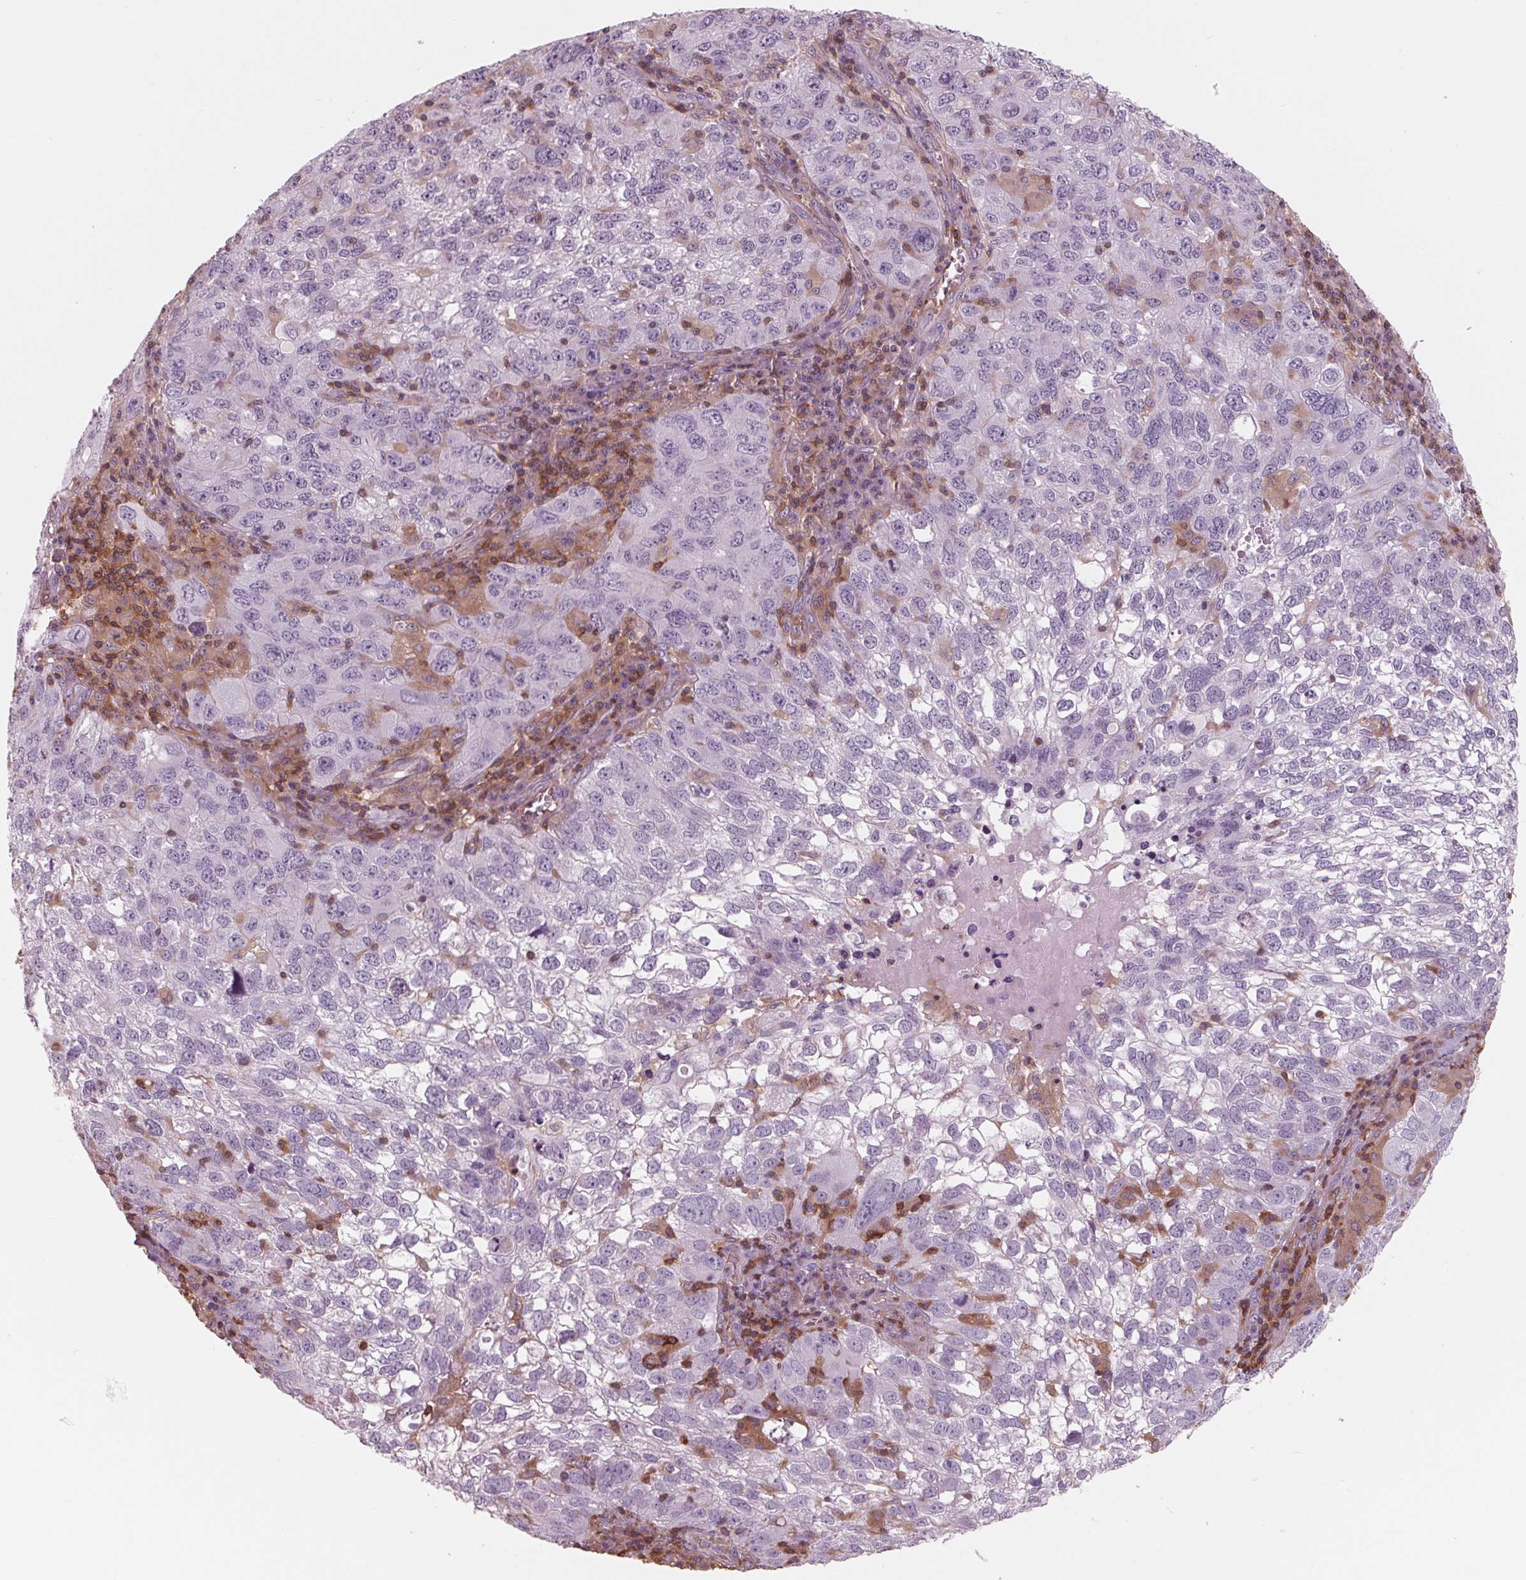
{"staining": {"intensity": "negative", "quantity": "none", "location": "none"}, "tissue": "cervical cancer", "cell_type": "Tumor cells", "image_type": "cancer", "snomed": [{"axis": "morphology", "description": "Squamous cell carcinoma, NOS"}, {"axis": "topography", "description": "Cervix"}], "caption": "DAB (3,3'-diaminobenzidine) immunohistochemical staining of human squamous cell carcinoma (cervical) shows no significant positivity in tumor cells. The staining is performed using DAB brown chromogen with nuclei counter-stained in using hematoxylin.", "gene": "ARHGAP25", "patient": {"sex": "female", "age": 55}}